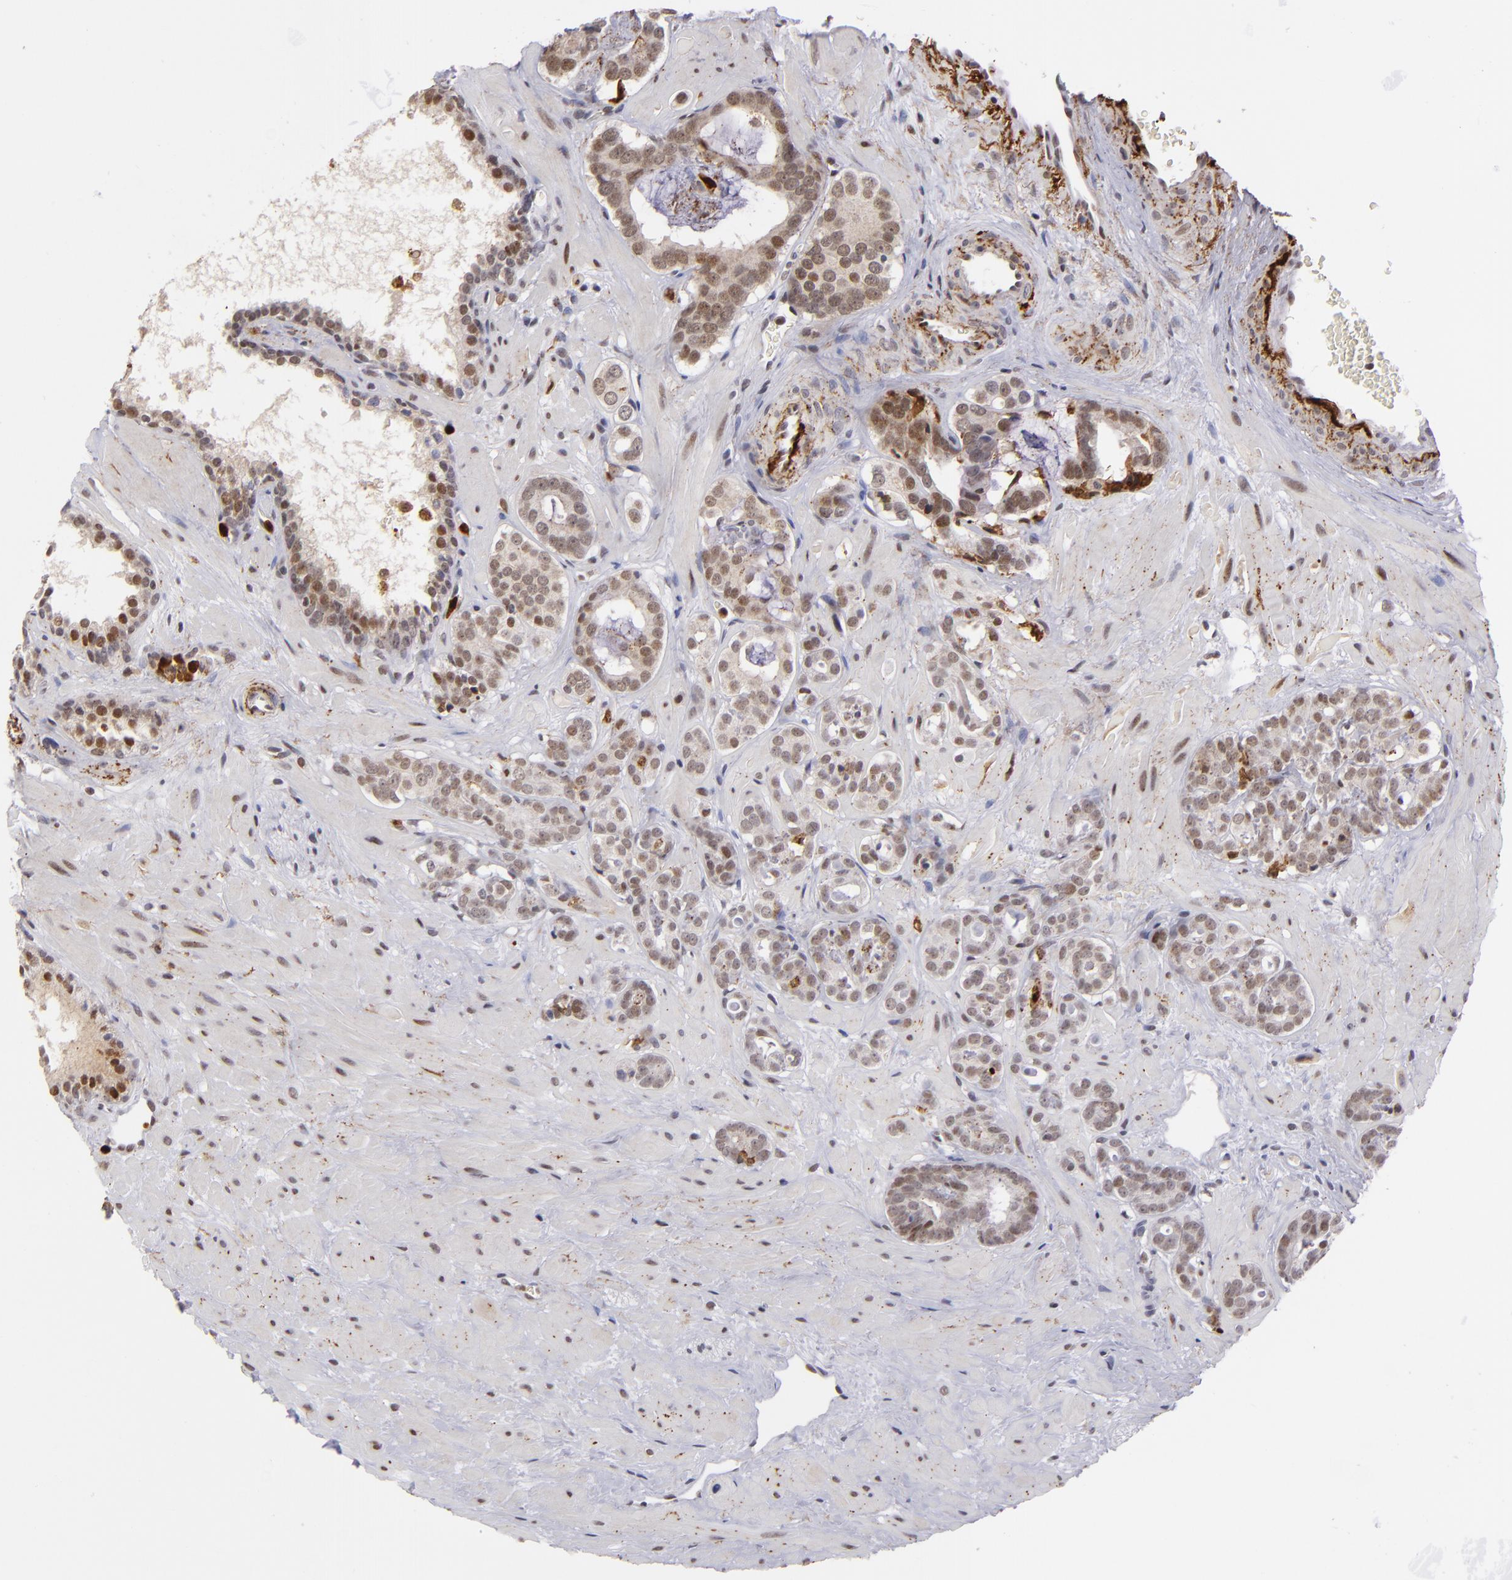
{"staining": {"intensity": "weak", "quantity": "<25%", "location": "nuclear"}, "tissue": "prostate cancer", "cell_type": "Tumor cells", "image_type": "cancer", "snomed": [{"axis": "morphology", "description": "Adenocarcinoma, Low grade"}, {"axis": "topography", "description": "Prostate"}], "caption": "There is no significant positivity in tumor cells of prostate cancer.", "gene": "RXRG", "patient": {"sex": "male", "age": 57}}